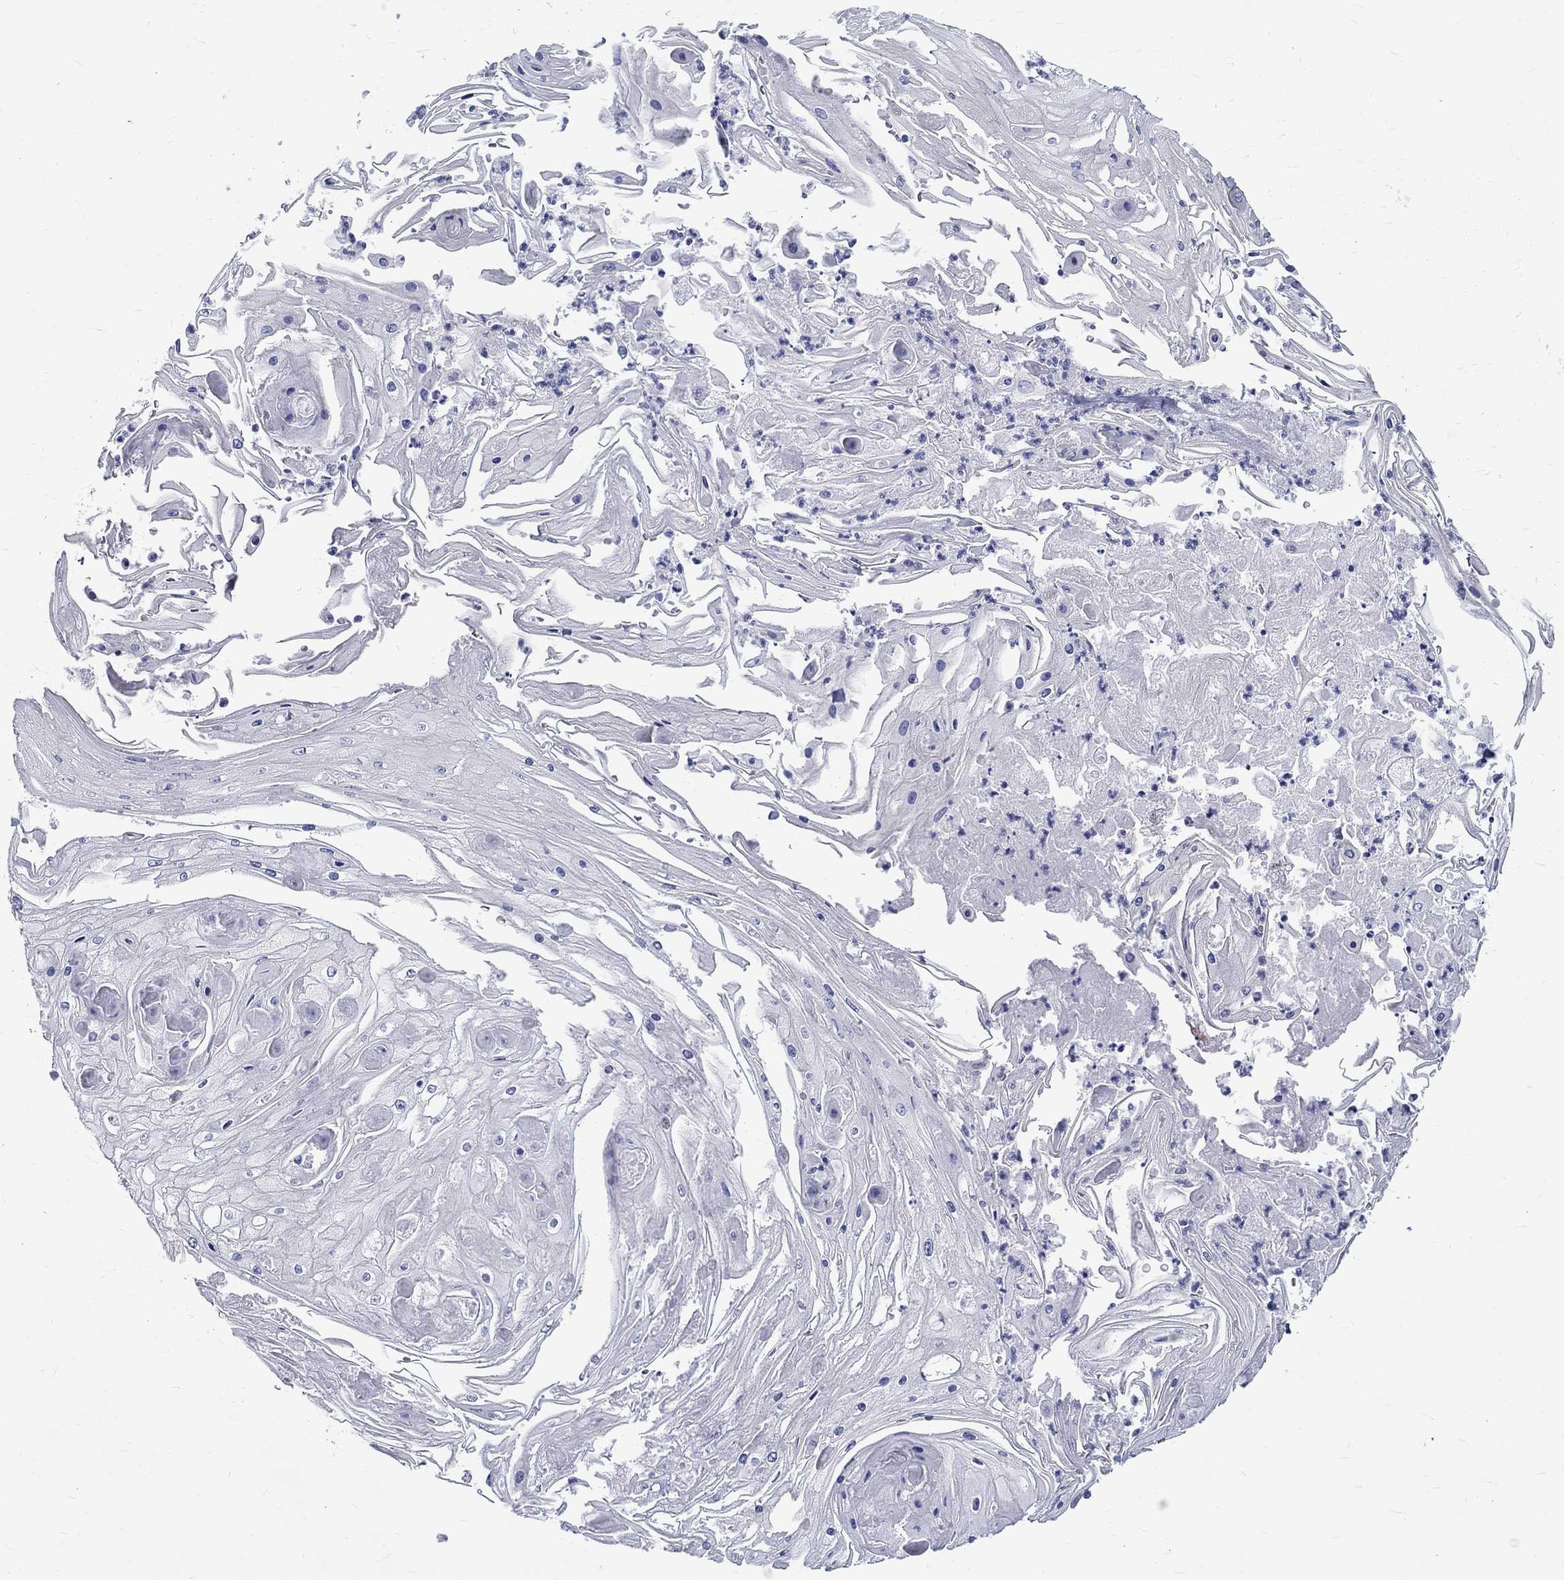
{"staining": {"intensity": "negative", "quantity": "none", "location": "none"}, "tissue": "skin cancer", "cell_type": "Tumor cells", "image_type": "cancer", "snomed": [{"axis": "morphology", "description": "Squamous cell carcinoma, NOS"}, {"axis": "topography", "description": "Skin"}], "caption": "Immunohistochemistry (IHC) of skin squamous cell carcinoma shows no expression in tumor cells.", "gene": "SH2D7", "patient": {"sex": "male", "age": 70}}